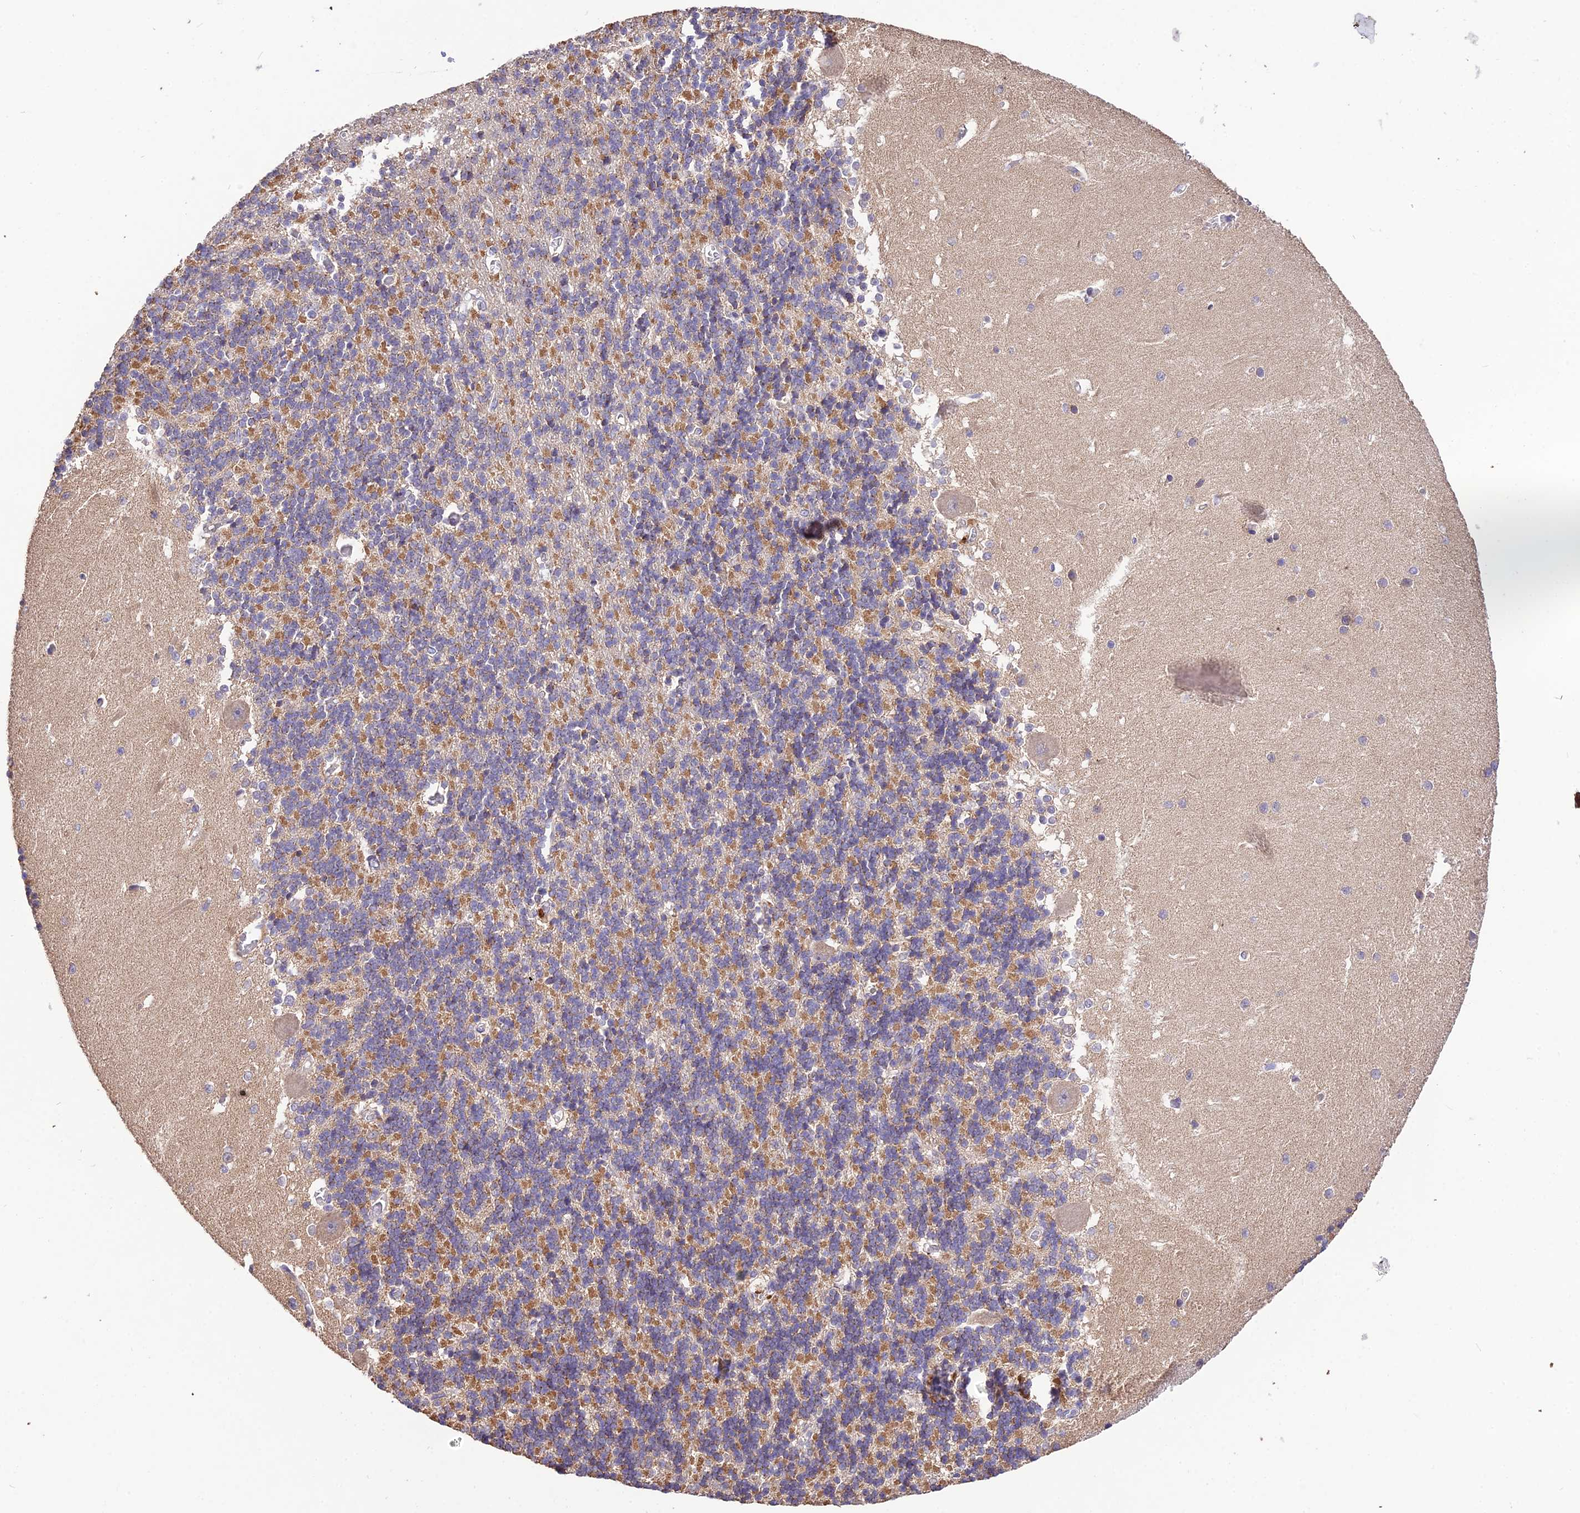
{"staining": {"intensity": "moderate", "quantity": "25%-75%", "location": "cytoplasmic/membranous"}, "tissue": "cerebellum", "cell_type": "Cells in granular layer", "image_type": "normal", "snomed": [{"axis": "morphology", "description": "Normal tissue, NOS"}, {"axis": "topography", "description": "Cerebellum"}], "caption": "Immunohistochemical staining of normal human cerebellum shows medium levels of moderate cytoplasmic/membranous positivity in about 25%-75% of cells in granular layer.", "gene": "SDHD", "patient": {"sex": "male", "age": 37}}